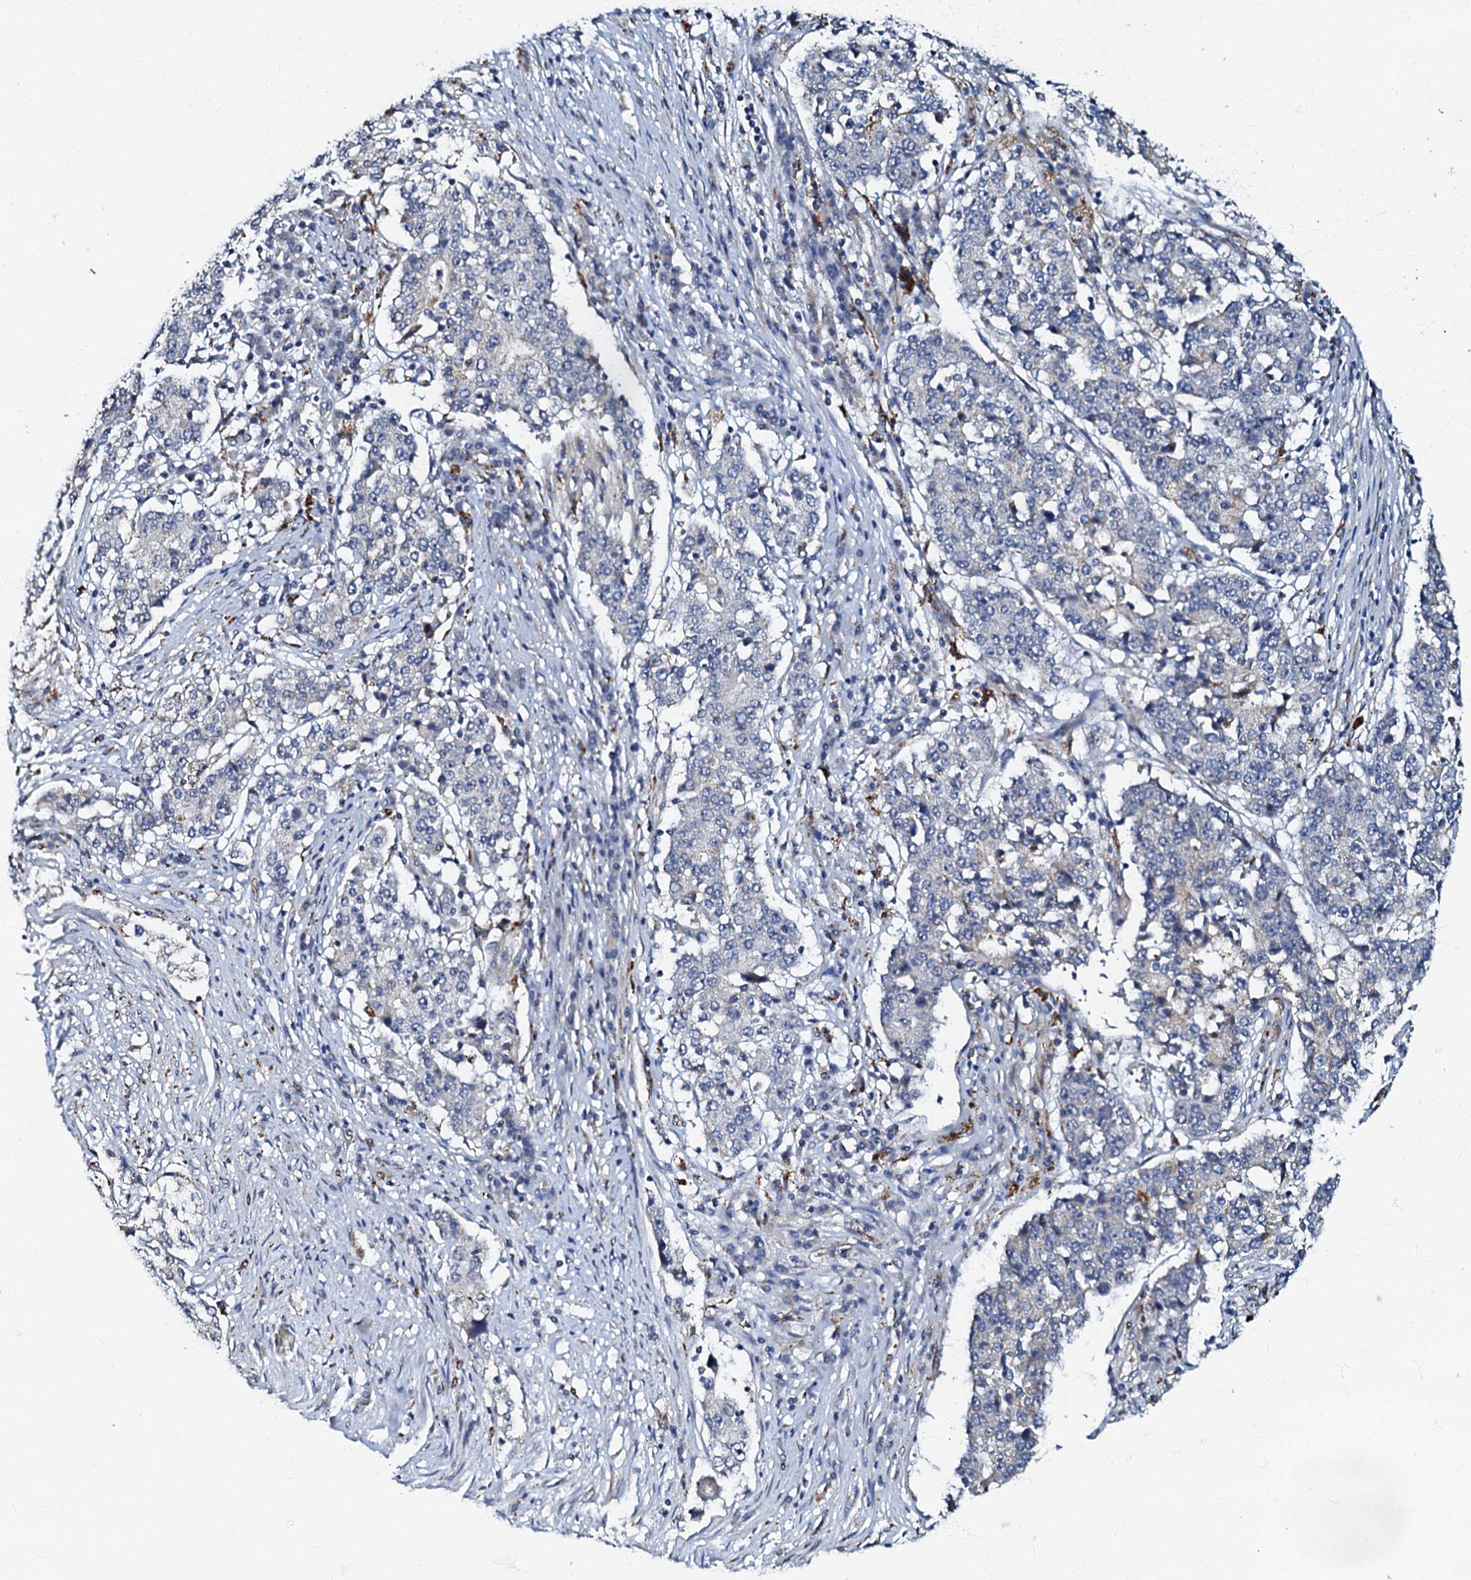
{"staining": {"intensity": "negative", "quantity": "none", "location": "none"}, "tissue": "stomach cancer", "cell_type": "Tumor cells", "image_type": "cancer", "snomed": [{"axis": "morphology", "description": "Adenocarcinoma, NOS"}, {"axis": "topography", "description": "Stomach"}], "caption": "The micrograph shows no significant positivity in tumor cells of stomach cancer (adenocarcinoma).", "gene": "OLAH", "patient": {"sex": "male", "age": 59}}